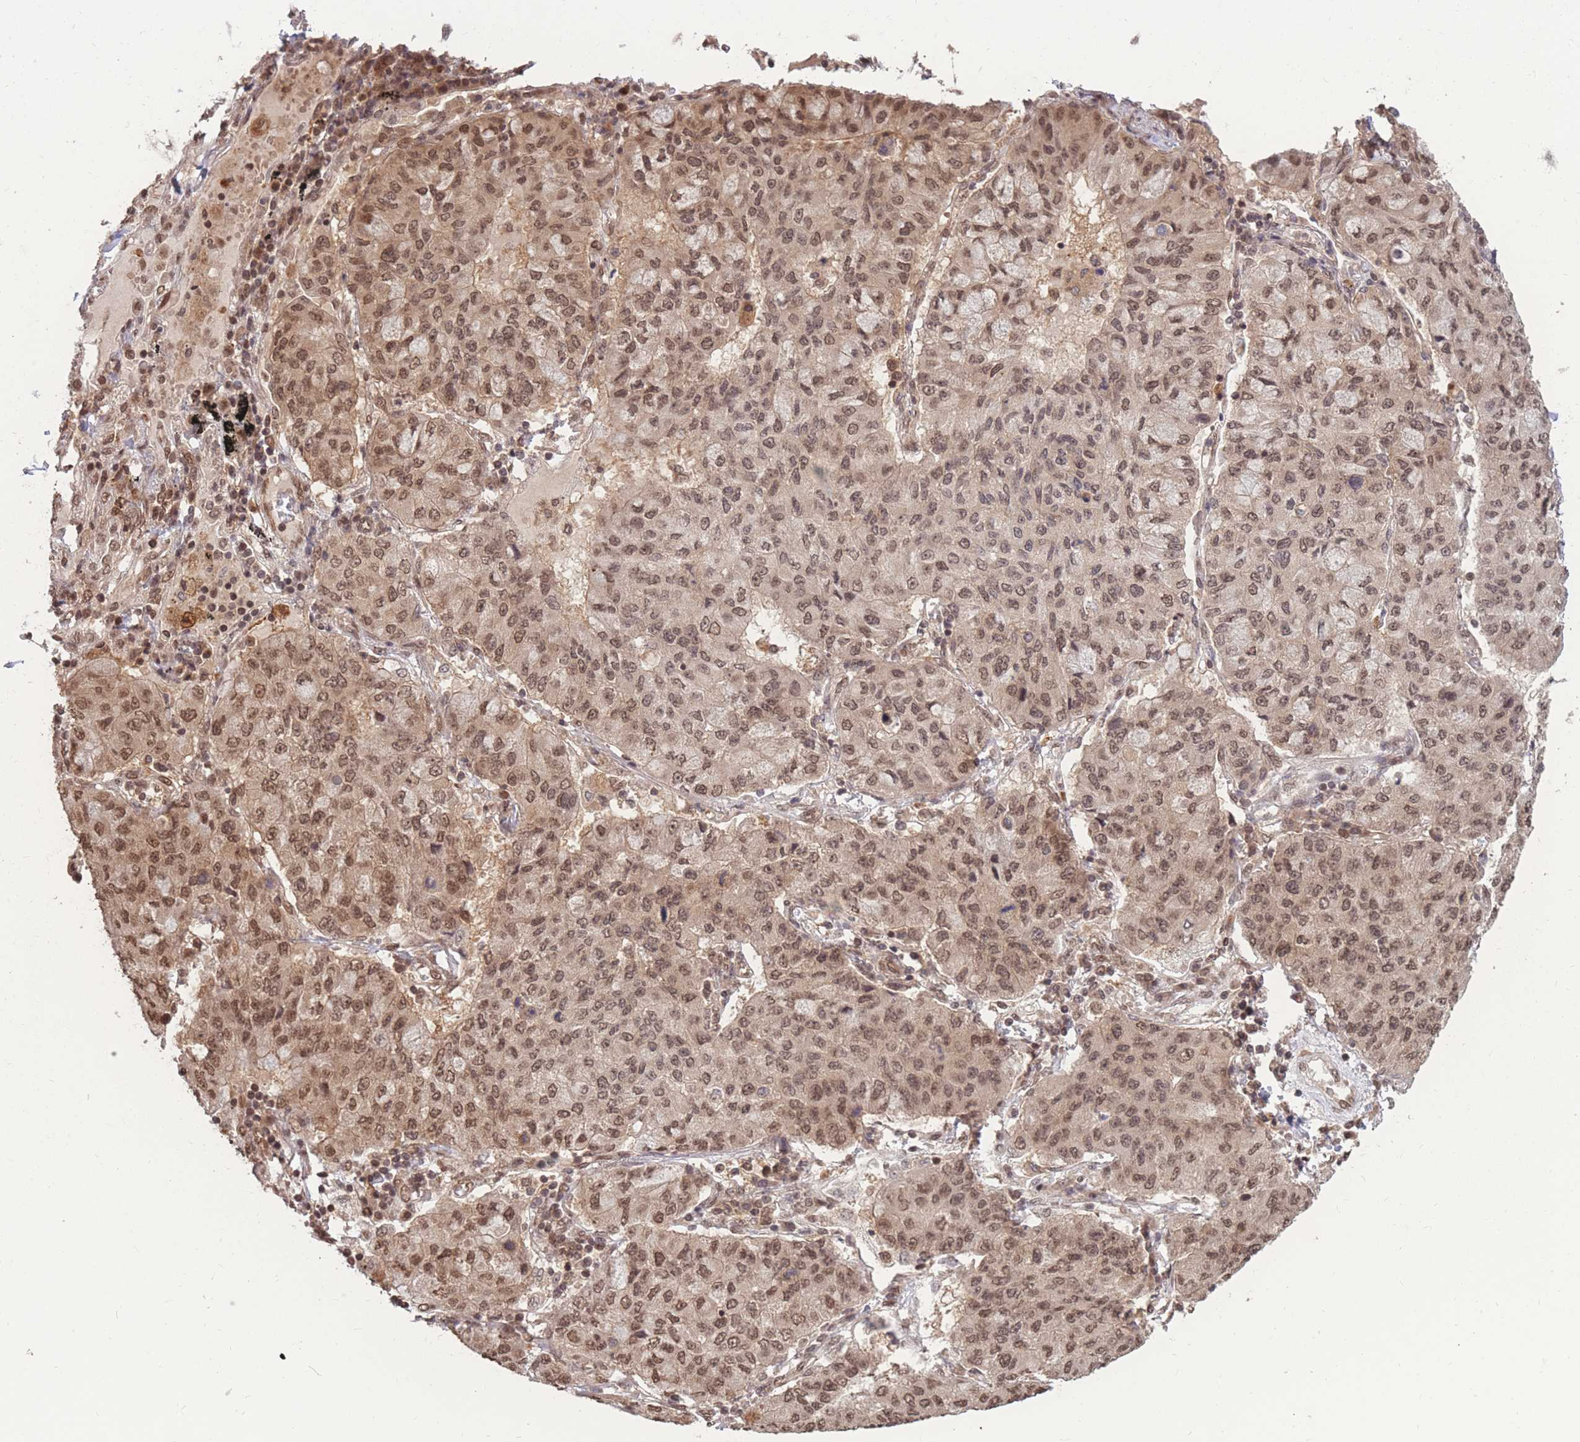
{"staining": {"intensity": "moderate", "quantity": ">75%", "location": "nuclear"}, "tissue": "lung cancer", "cell_type": "Tumor cells", "image_type": "cancer", "snomed": [{"axis": "morphology", "description": "Squamous cell carcinoma, NOS"}, {"axis": "topography", "description": "Lung"}], "caption": "Immunohistochemical staining of lung squamous cell carcinoma shows moderate nuclear protein positivity in approximately >75% of tumor cells.", "gene": "SRA1", "patient": {"sex": "male", "age": 74}}